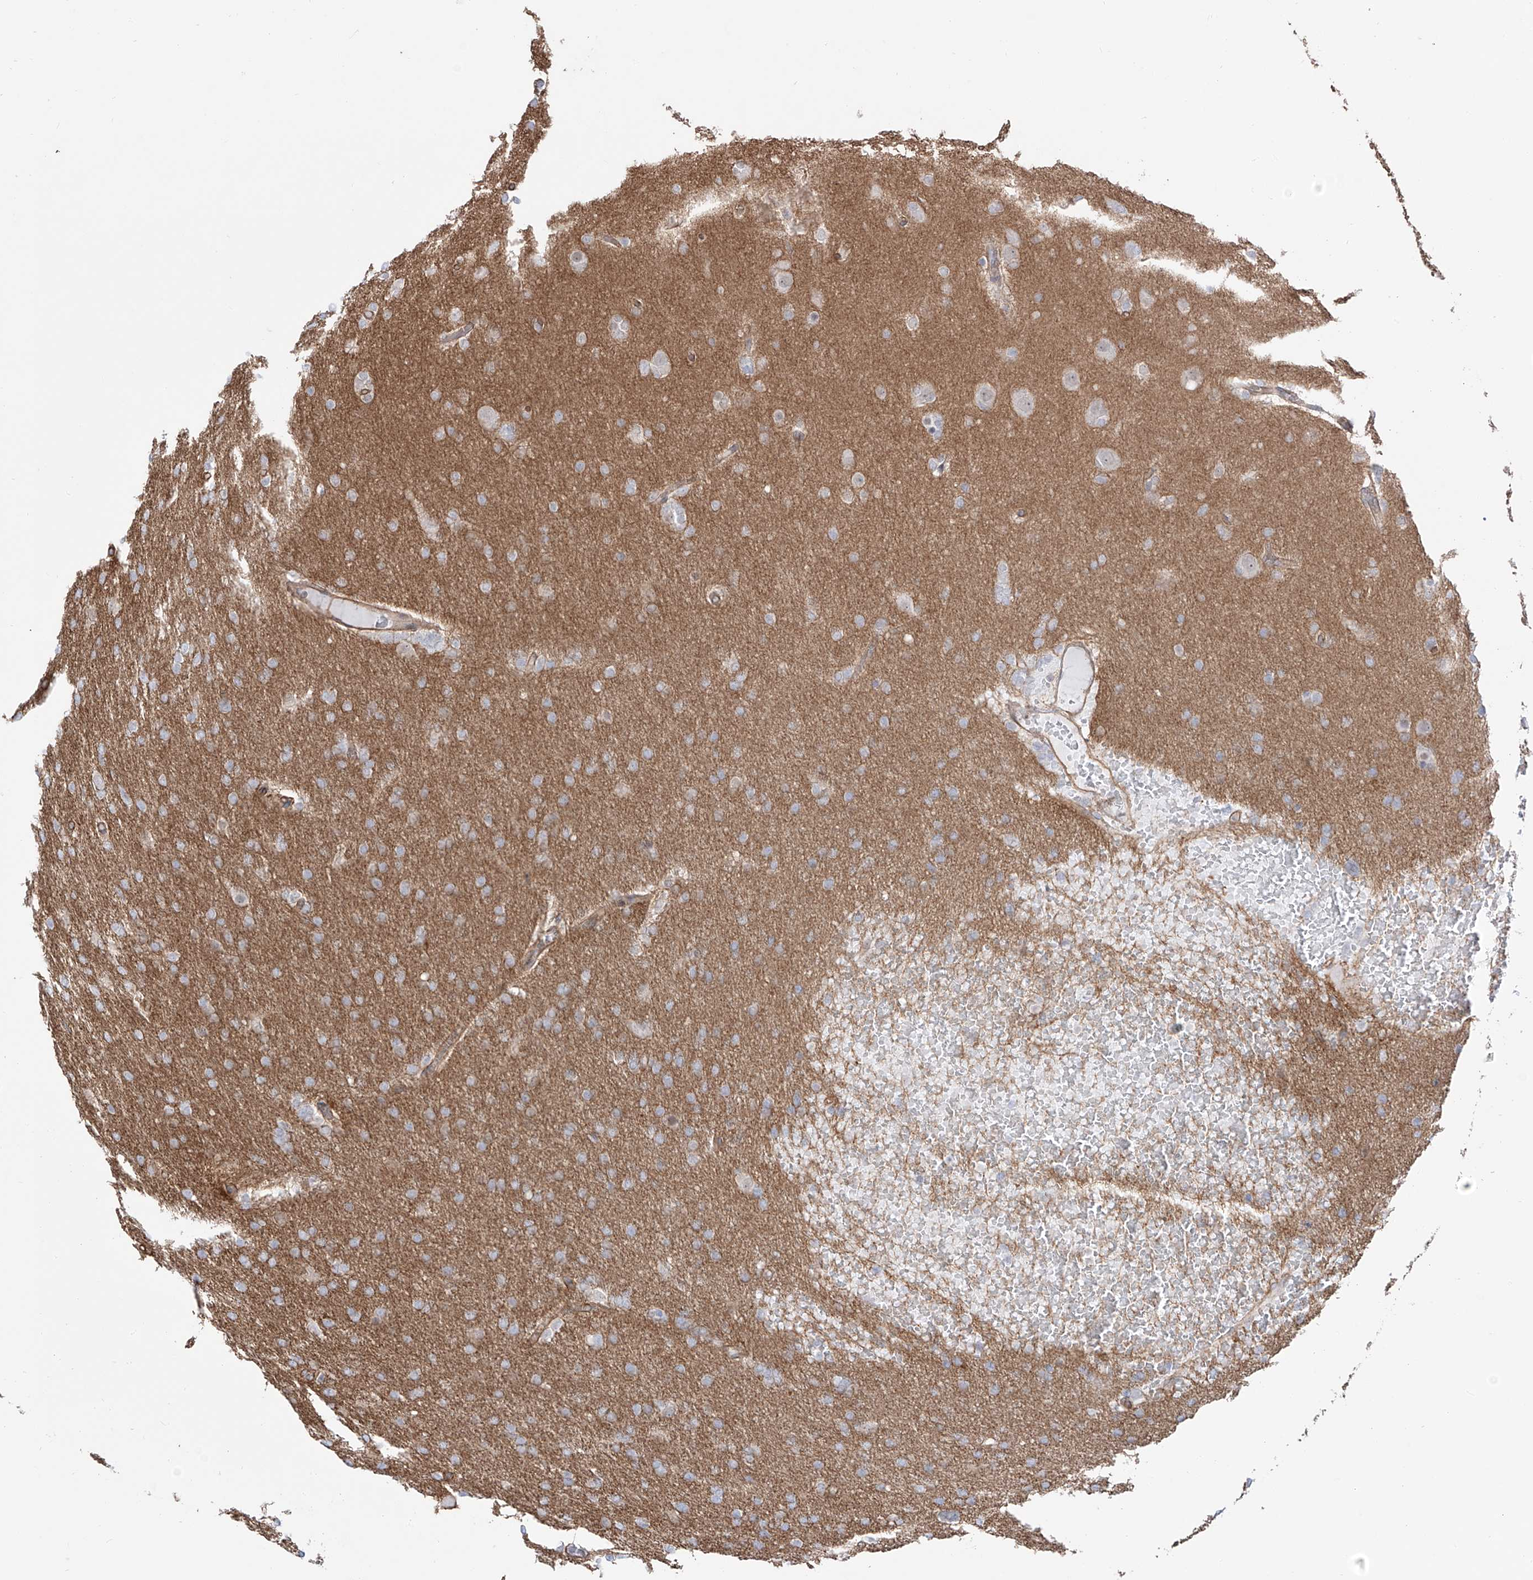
{"staining": {"intensity": "negative", "quantity": "none", "location": "none"}, "tissue": "glioma", "cell_type": "Tumor cells", "image_type": "cancer", "snomed": [{"axis": "morphology", "description": "Glioma, malignant, High grade"}, {"axis": "topography", "description": "Cerebral cortex"}], "caption": "Human glioma stained for a protein using immunohistochemistry displays no positivity in tumor cells.", "gene": "ZNF180", "patient": {"sex": "female", "age": 36}}